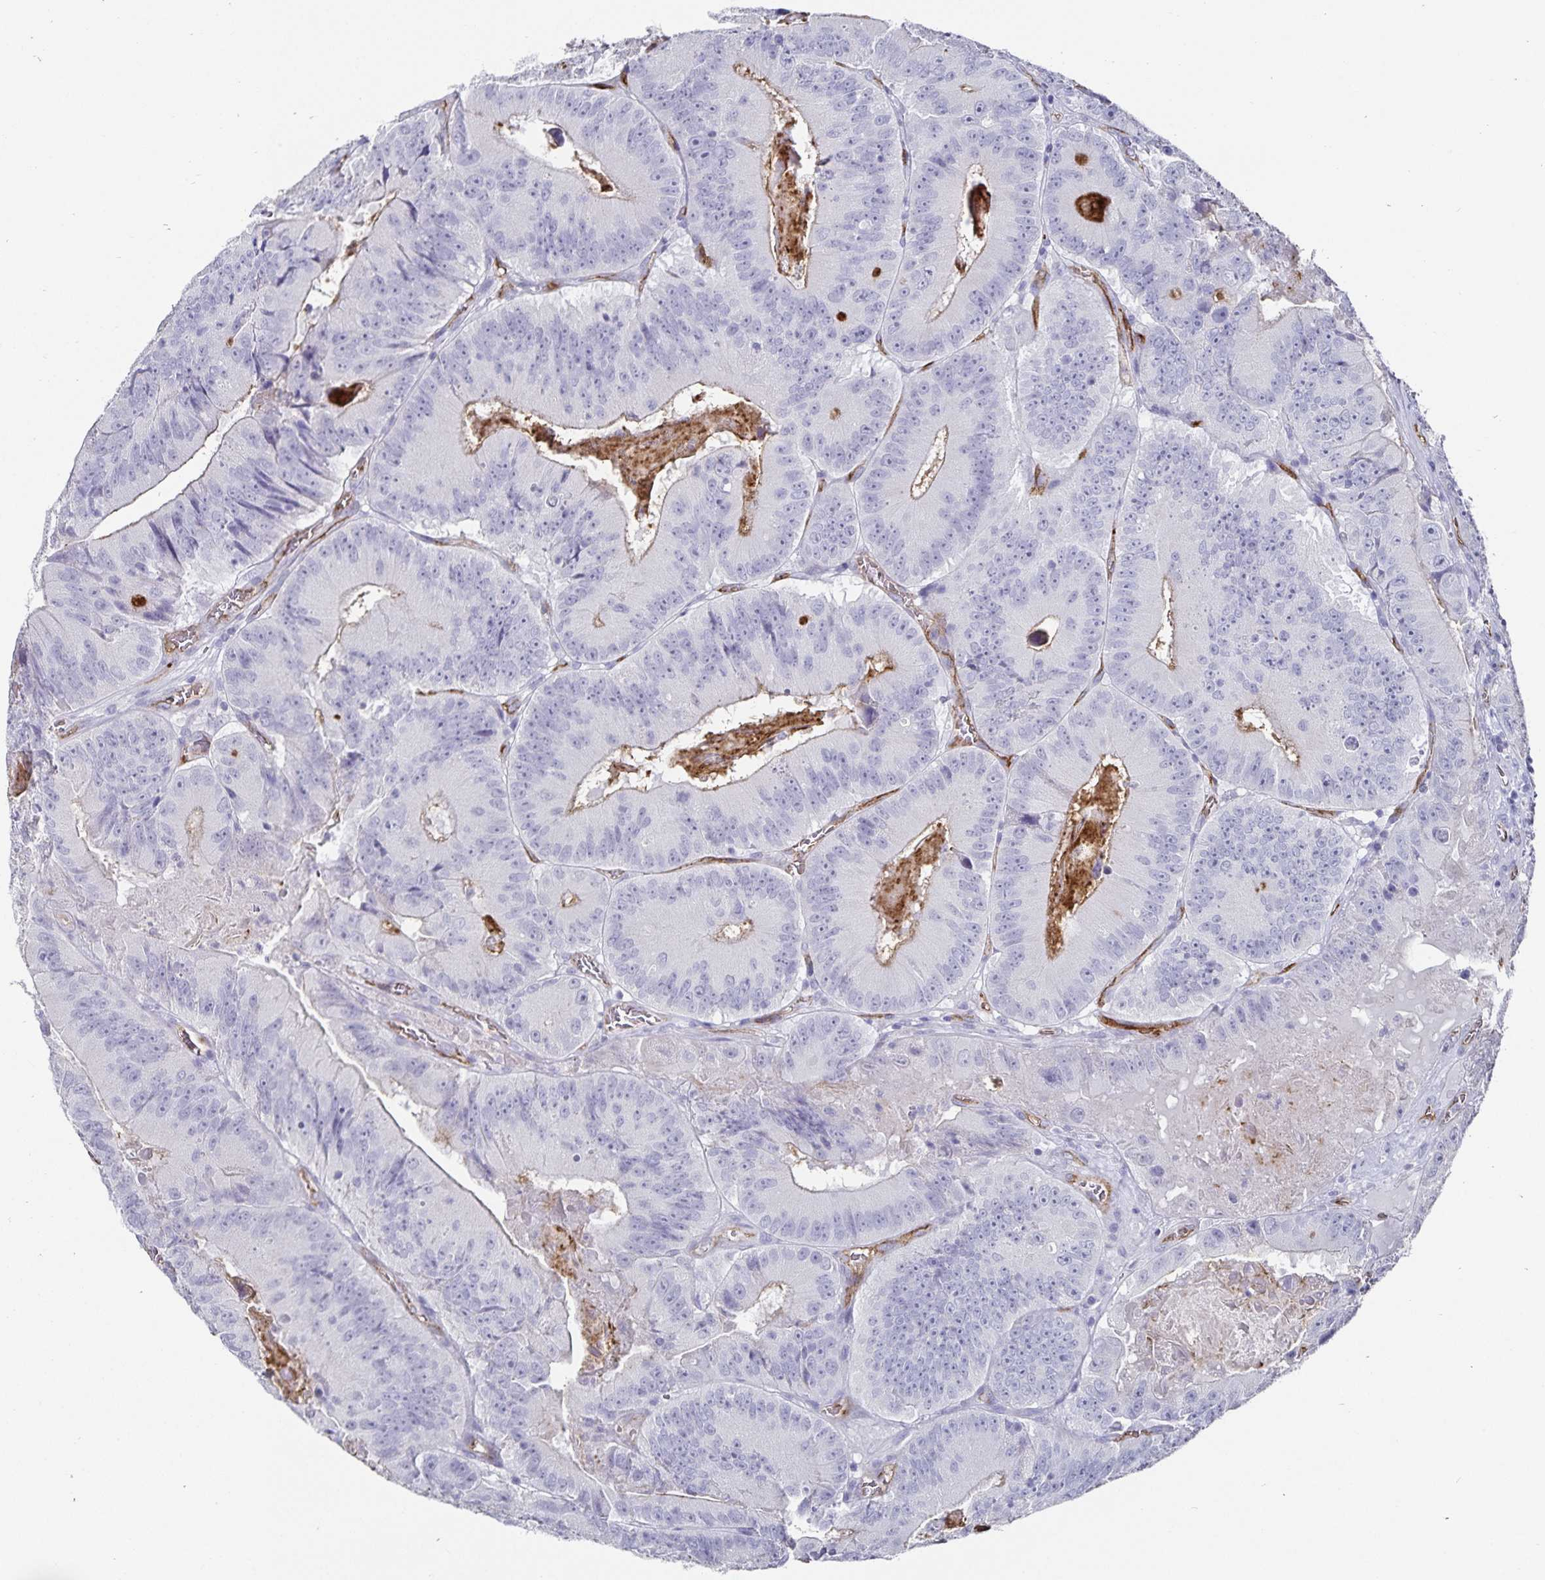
{"staining": {"intensity": "weak", "quantity": "<25%", "location": "cytoplasmic/membranous"}, "tissue": "colorectal cancer", "cell_type": "Tumor cells", "image_type": "cancer", "snomed": [{"axis": "morphology", "description": "Adenocarcinoma, NOS"}, {"axis": "topography", "description": "Colon"}], "caption": "Tumor cells show no significant protein positivity in colorectal cancer (adenocarcinoma).", "gene": "PODXL", "patient": {"sex": "female", "age": 86}}